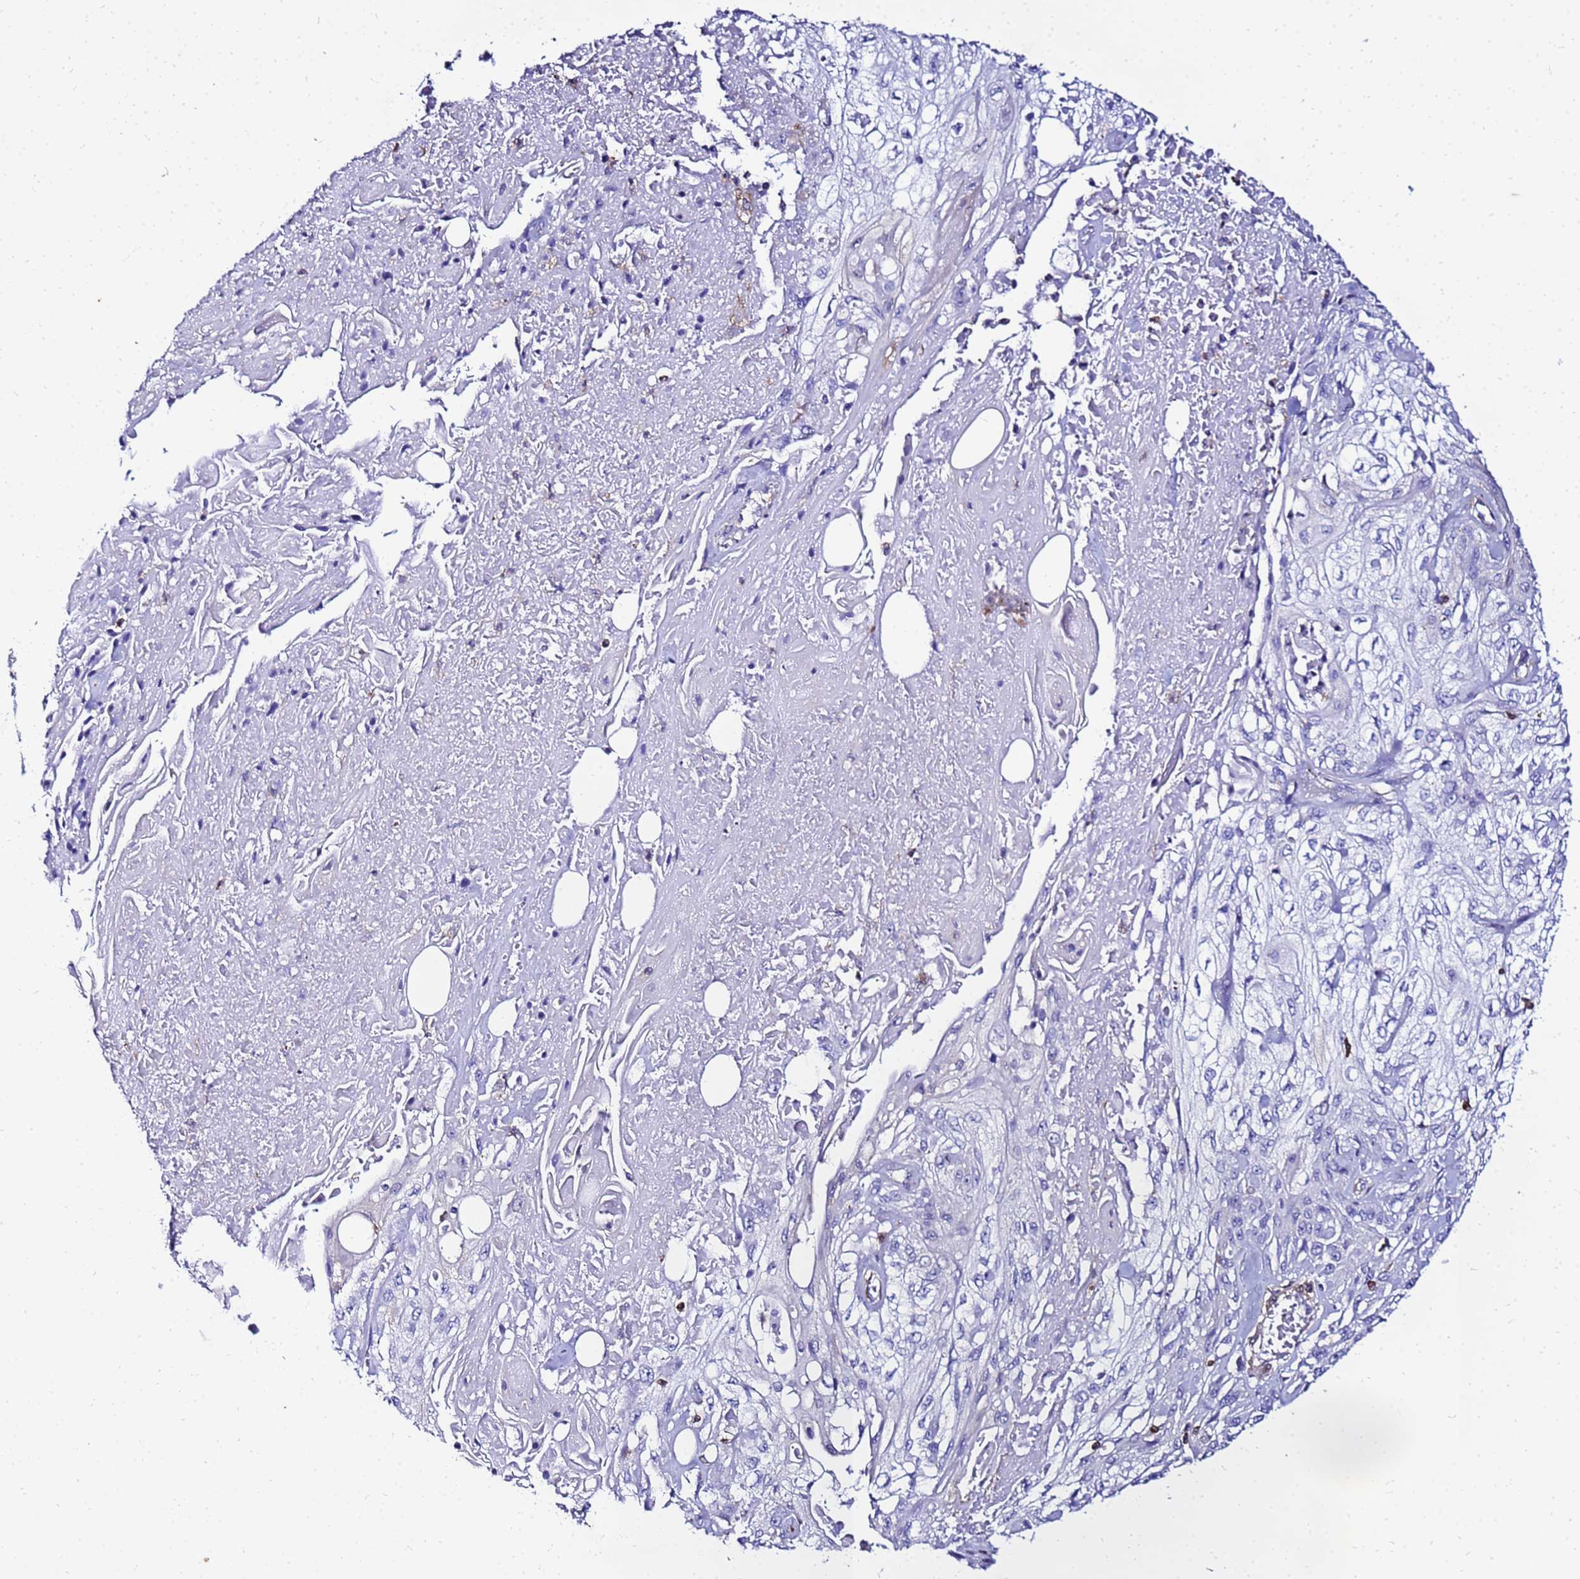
{"staining": {"intensity": "negative", "quantity": "none", "location": "none"}, "tissue": "skin cancer", "cell_type": "Tumor cells", "image_type": "cancer", "snomed": [{"axis": "morphology", "description": "Squamous cell carcinoma, NOS"}, {"axis": "morphology", "description": "Squamous cell carcinoma, metastatic, NOS"}, {"axis": "topography", "description": "Skin"}, {"axis": "topography", "description": "Lymph node"}], "caption": "IHC image of skin cancer (metastatic squamous cell carcinoma) stained for a protein (brown), which demonstrates no staining in tumor cells.", "gene": "DBNDD2", "patient": {"sex": "male", "age": 75}}